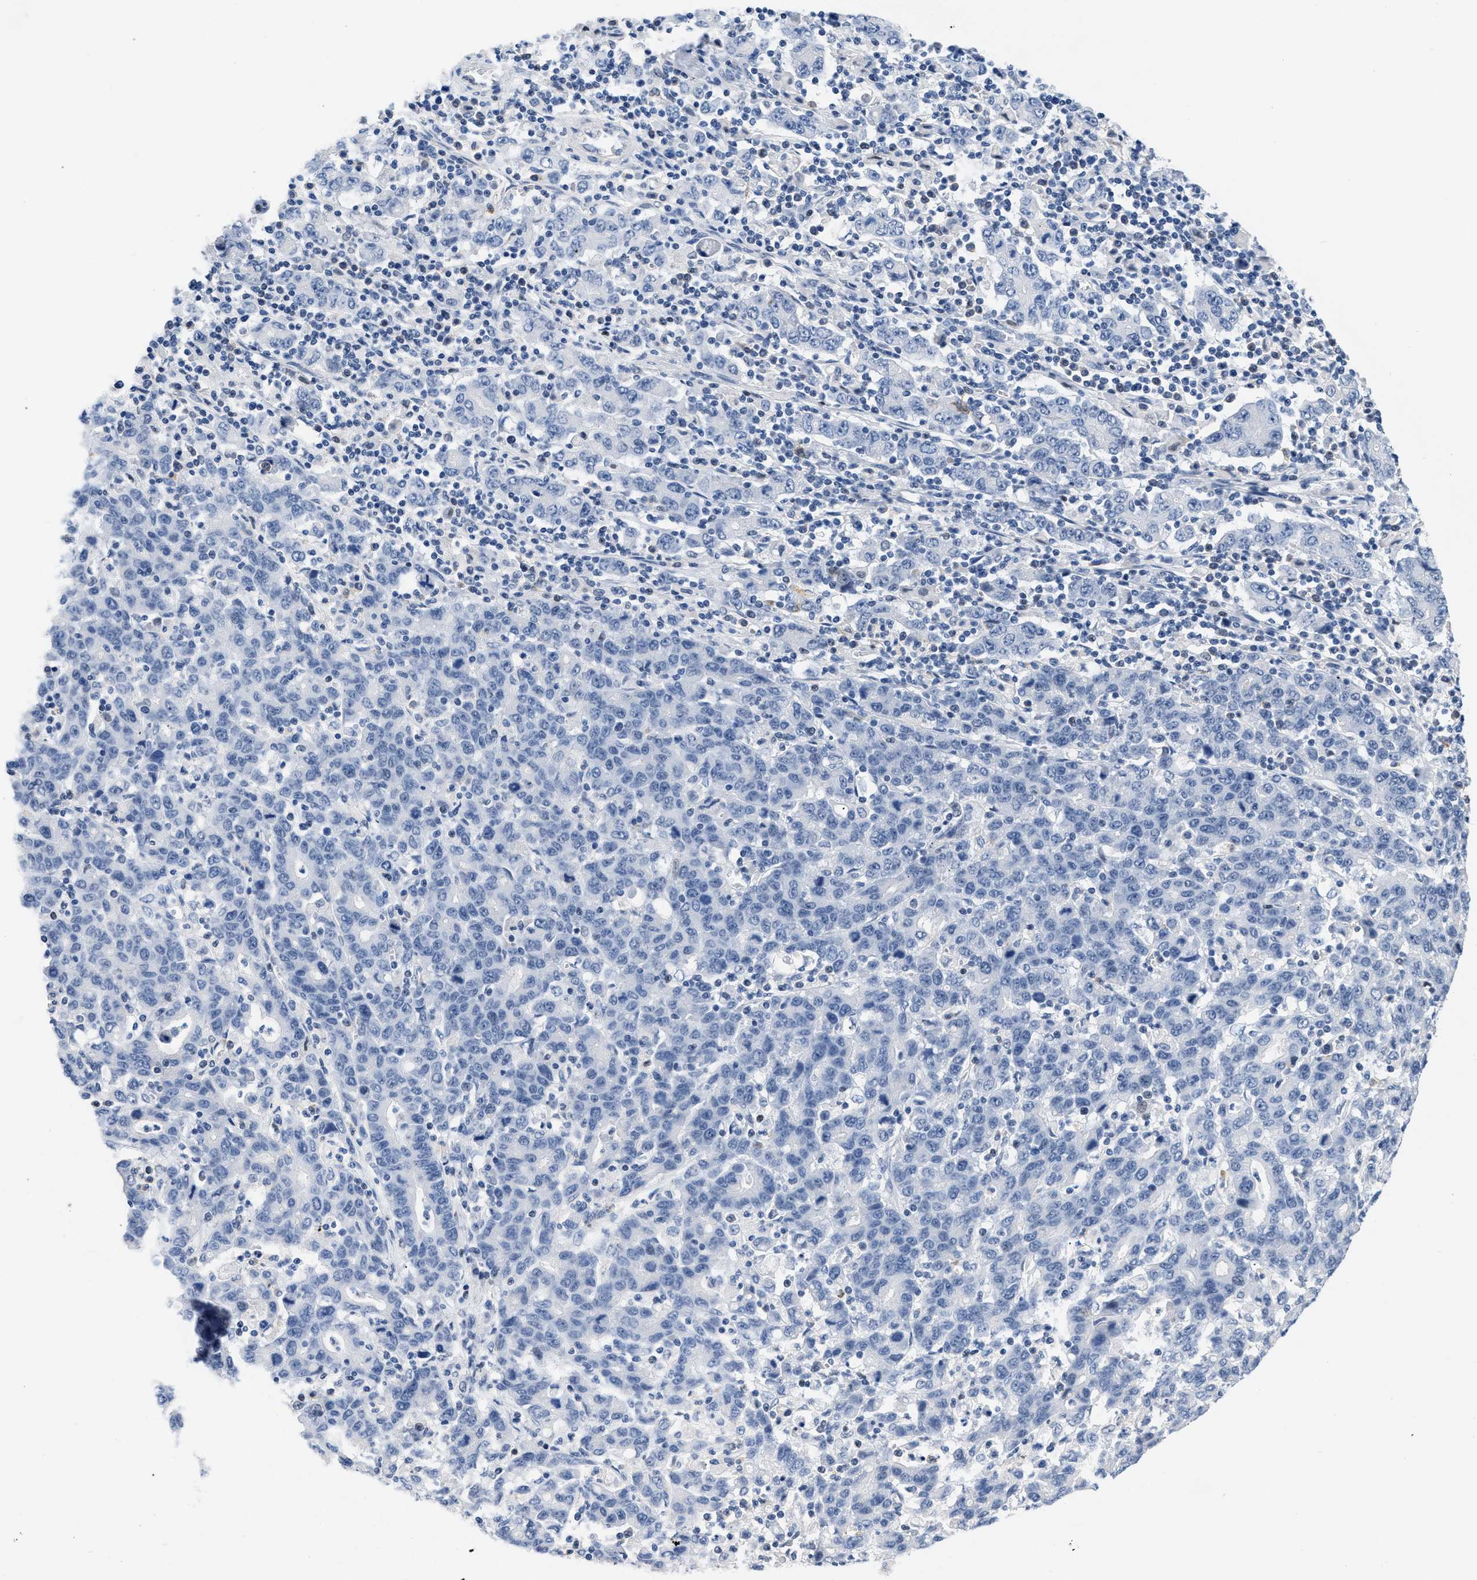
{"staining": {"intensity": "negative", "quantity": "none", "location": "none"}, "tissue": "stomach cancer", "cell_type": "Tumor cells", "image_type": "cancer", "snomed": [{"axis": "morphology", "description": "Adenocarcinoma, NOS"}, {"axis": "topography", "description": "Stomach, upper"}], "caption": "IHC micrograph of adenocarcinoma (stomach) stained for a protein (brown), which demonstrates no expression in tumor cells.", "gene": "BOLL", "patient": {"sex": "male", "age": 69}}